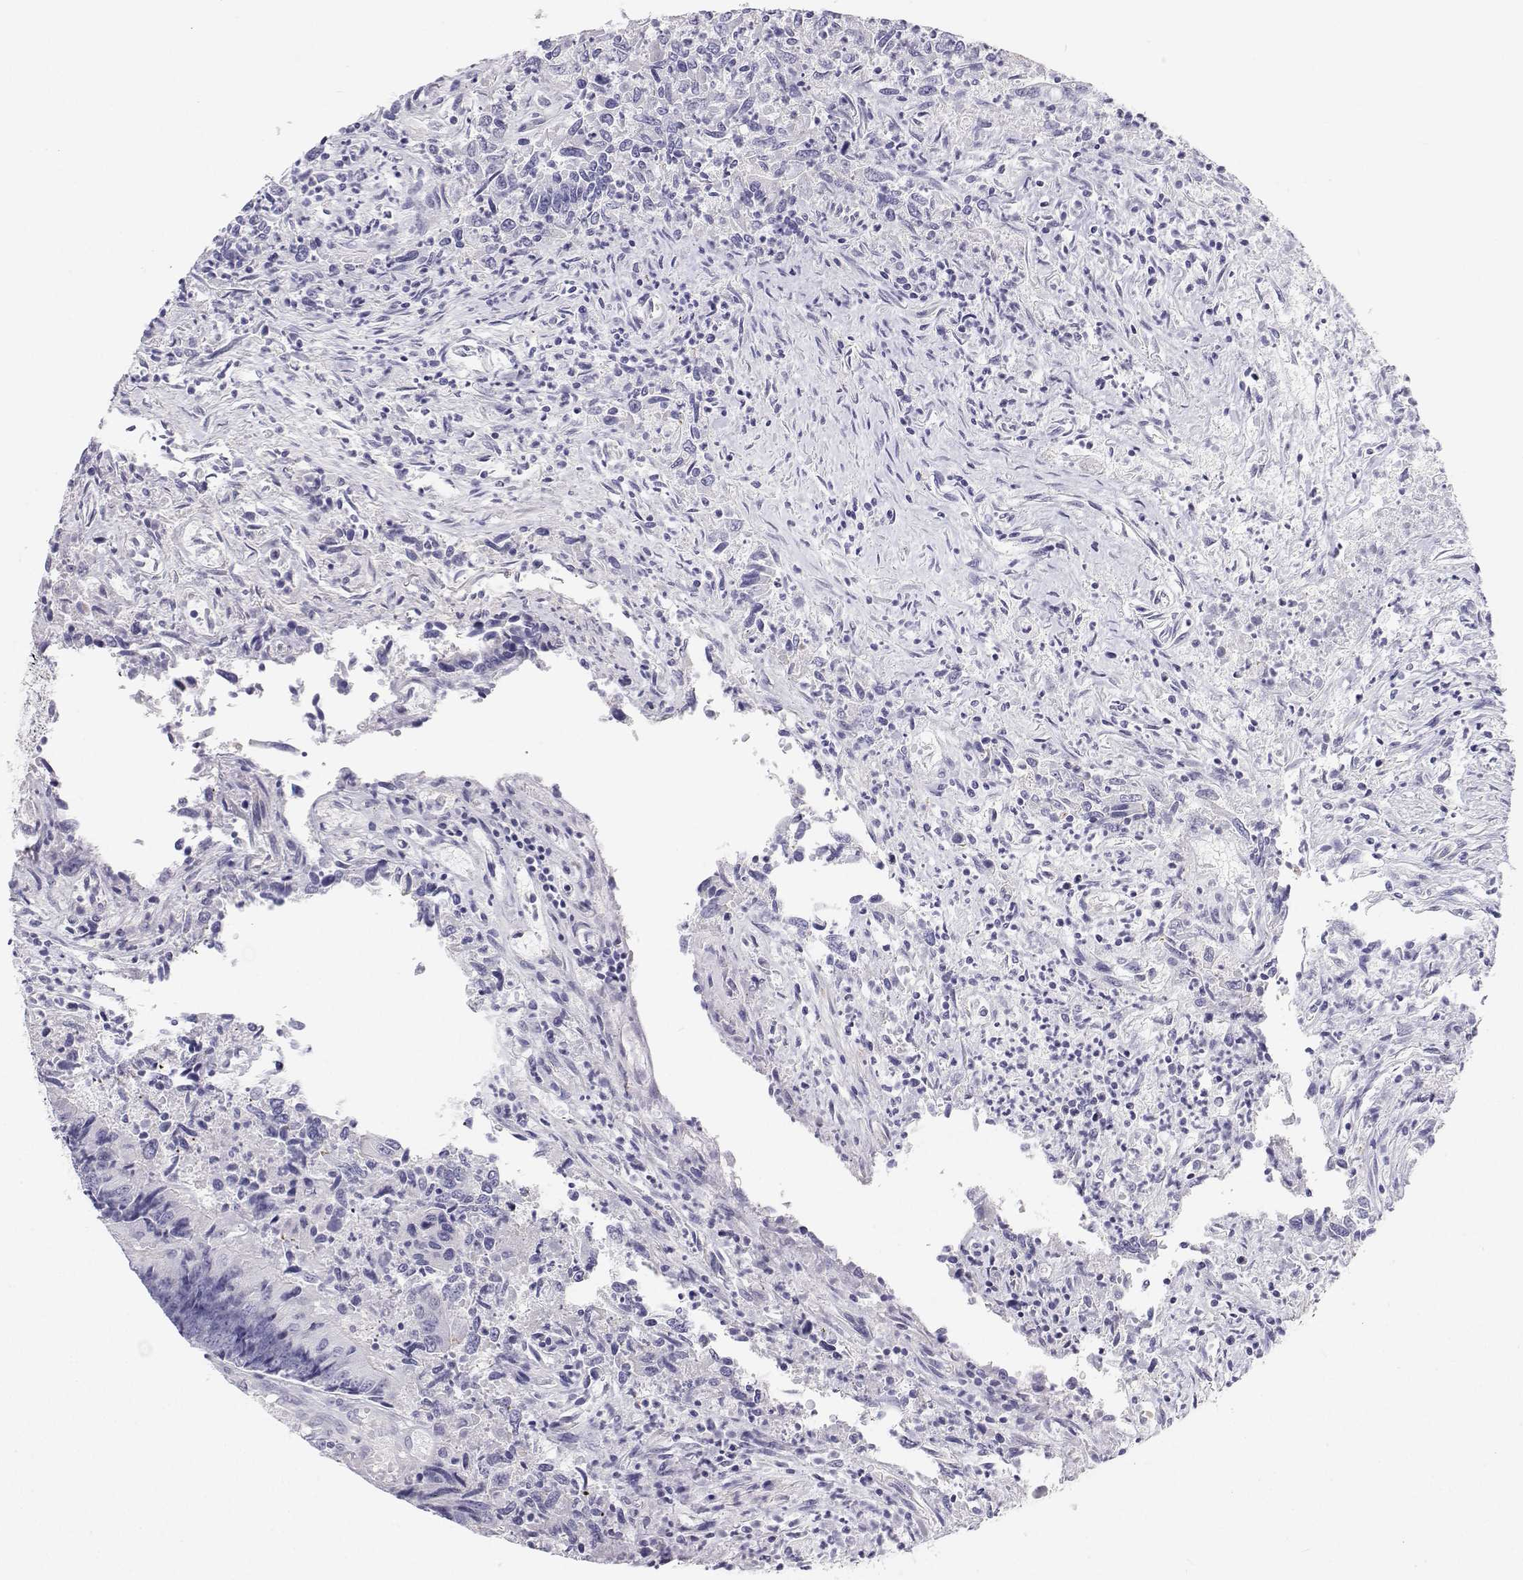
{"staining": {"intensity": "negative", "quantity": "none", "location": "none"}, "tissue": "colorectal cancer", "cell_type": "Tumor cells", "image_type": "cancer", "snomed": [{"axis": "morphology", "description": "Adenocarcinoma, NOS"}, {"axis": "topography", "description": "Colon"}], "caption": "Tumor cells are negative for brown protein staining in colorectal cancer (adenocarcinoma).", "gene": "BHMT", "patient": {"sex": "female", "age": 67}}